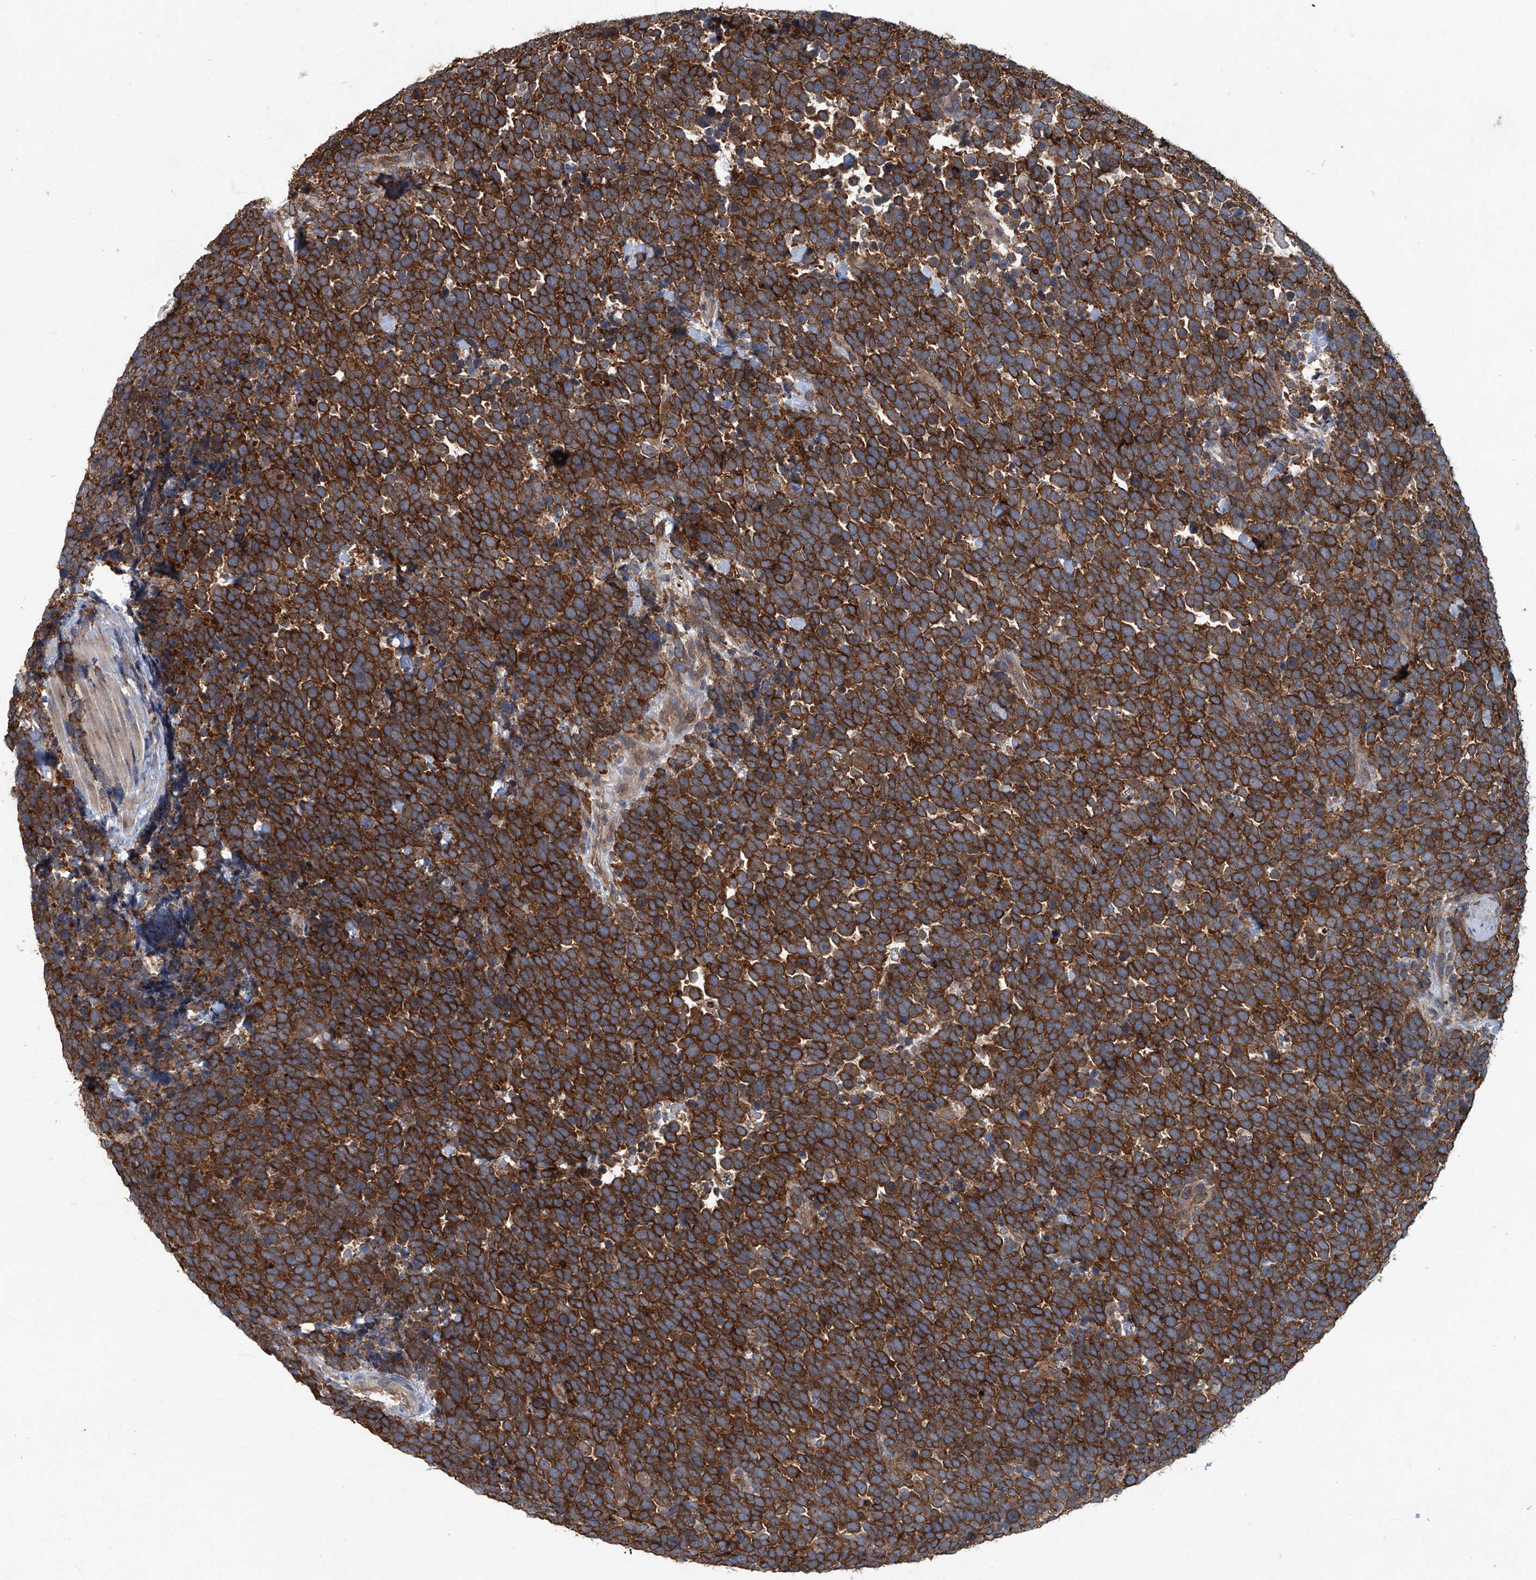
{"staining": {"intensity": "strong", "quantity": ">75%", "location": "cytoplasmic/membranous"}, "tissue": "urothelial cancer", "cell_type": "Tumor cells", "image_type": "cancer", "snomed": [{"axis": "morphology", "description": "Urothelial carcinoma, High grade"}, {"axis": "topography", "description": "Urinary bladder"}], "caption": "Immunohistochemistry (DAB (3,3'-diaminobenzidine)) staining of urothelial cancer demonstrates strong cytoplasmic/membranous protein positivity in about >75% of tumor cells.", "gene": "ANKRD34A", "patient": {"sex": "female", "age": 82}}